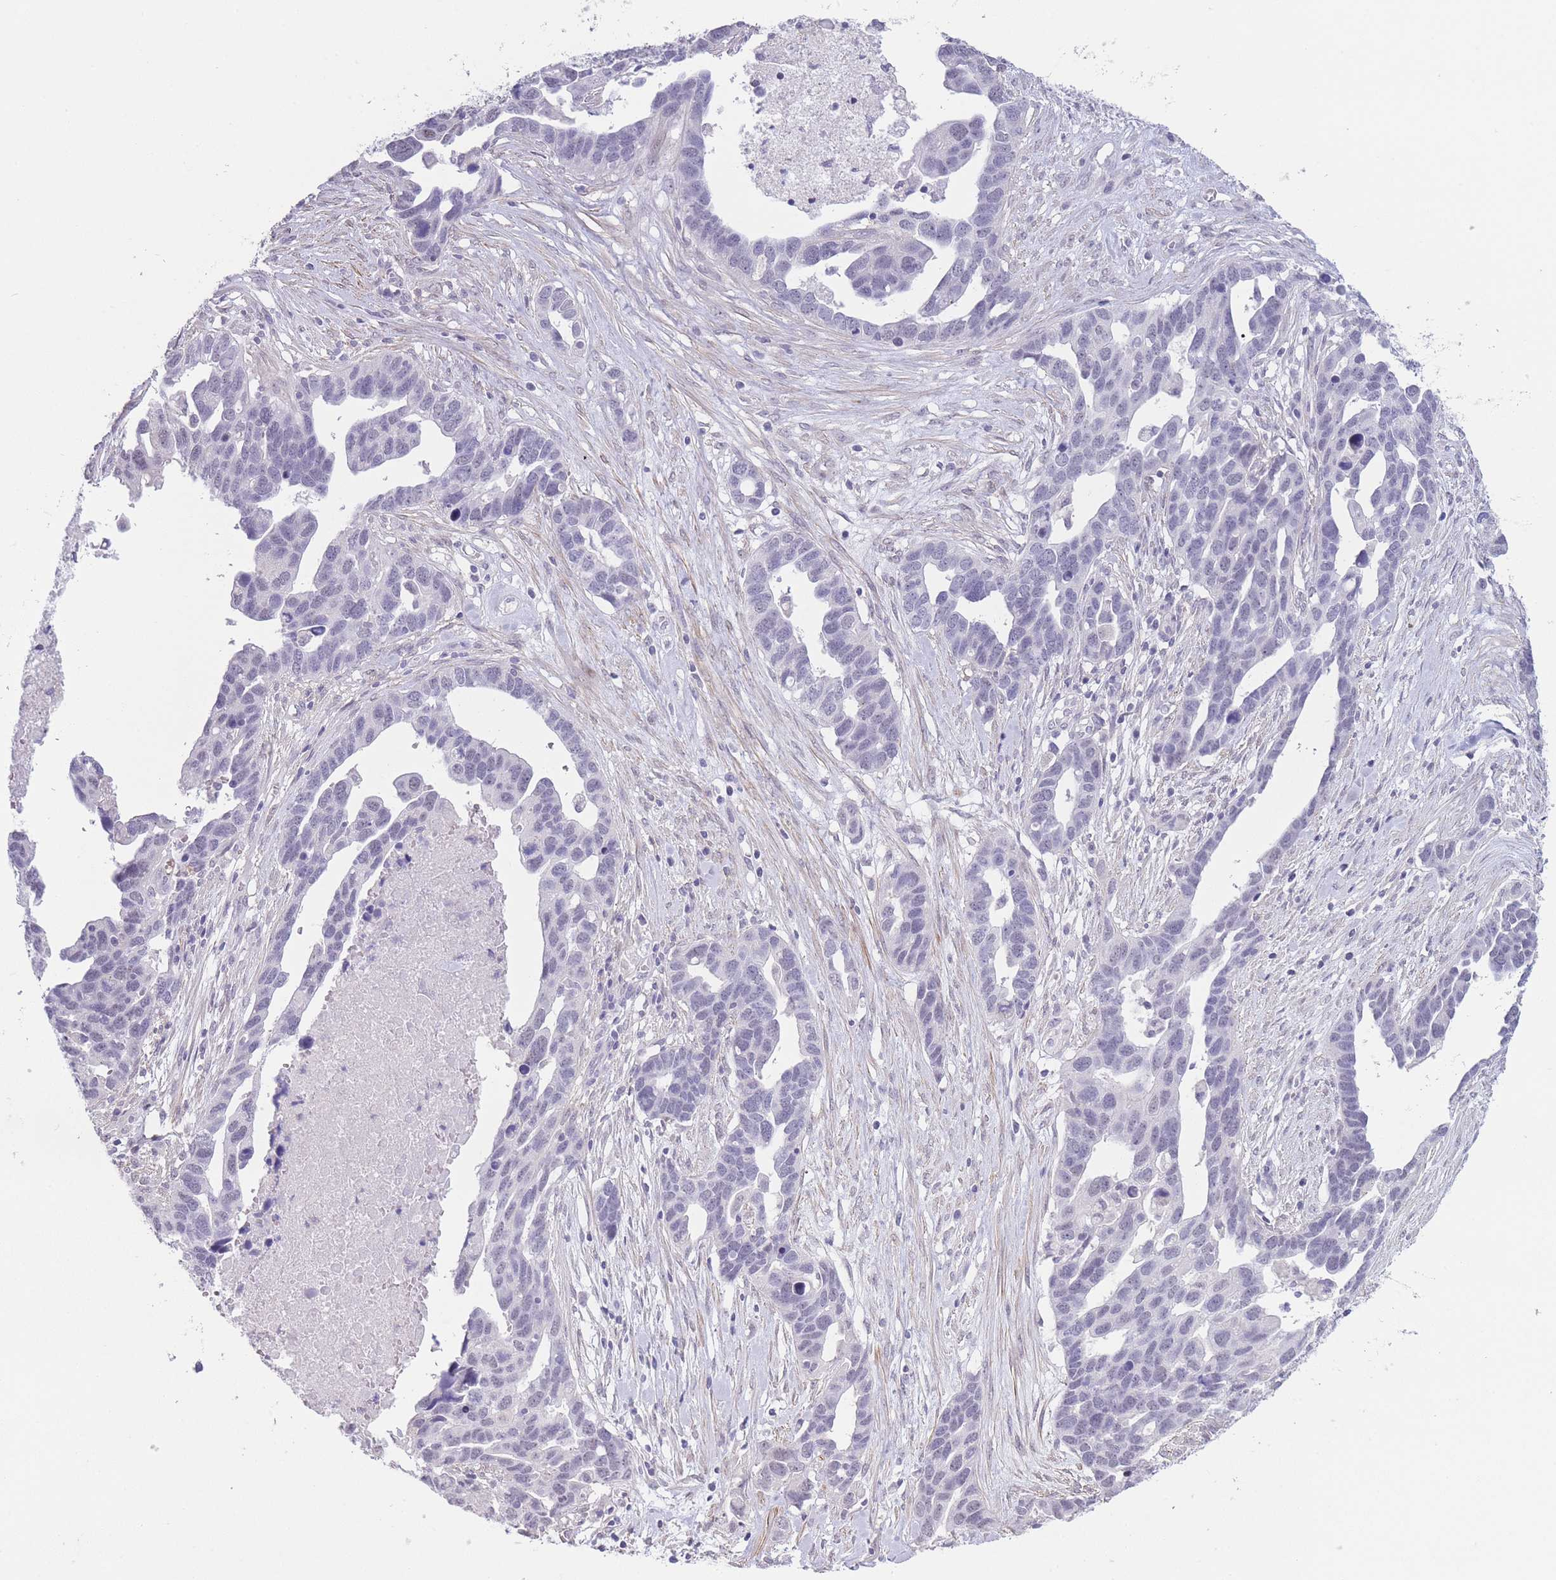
{"staining": {"intensity": "negative", "quantity": "none", "location": "none"}, "tissue": "ovarian cancer", "cell_type": "Tumor cells", "image_type": "cancer", "snomed": [{"axis": "morphology", "description": "Cystadenocarcinoma, serous, NOS"}, {"axis": "topography", "description": "Ovary"}], "caption": "Image shows no significant protein staining in tumor cells of ovarian cancer.", "gene": "ASAP3", "patient": {"sex": "female", "age": 54}}